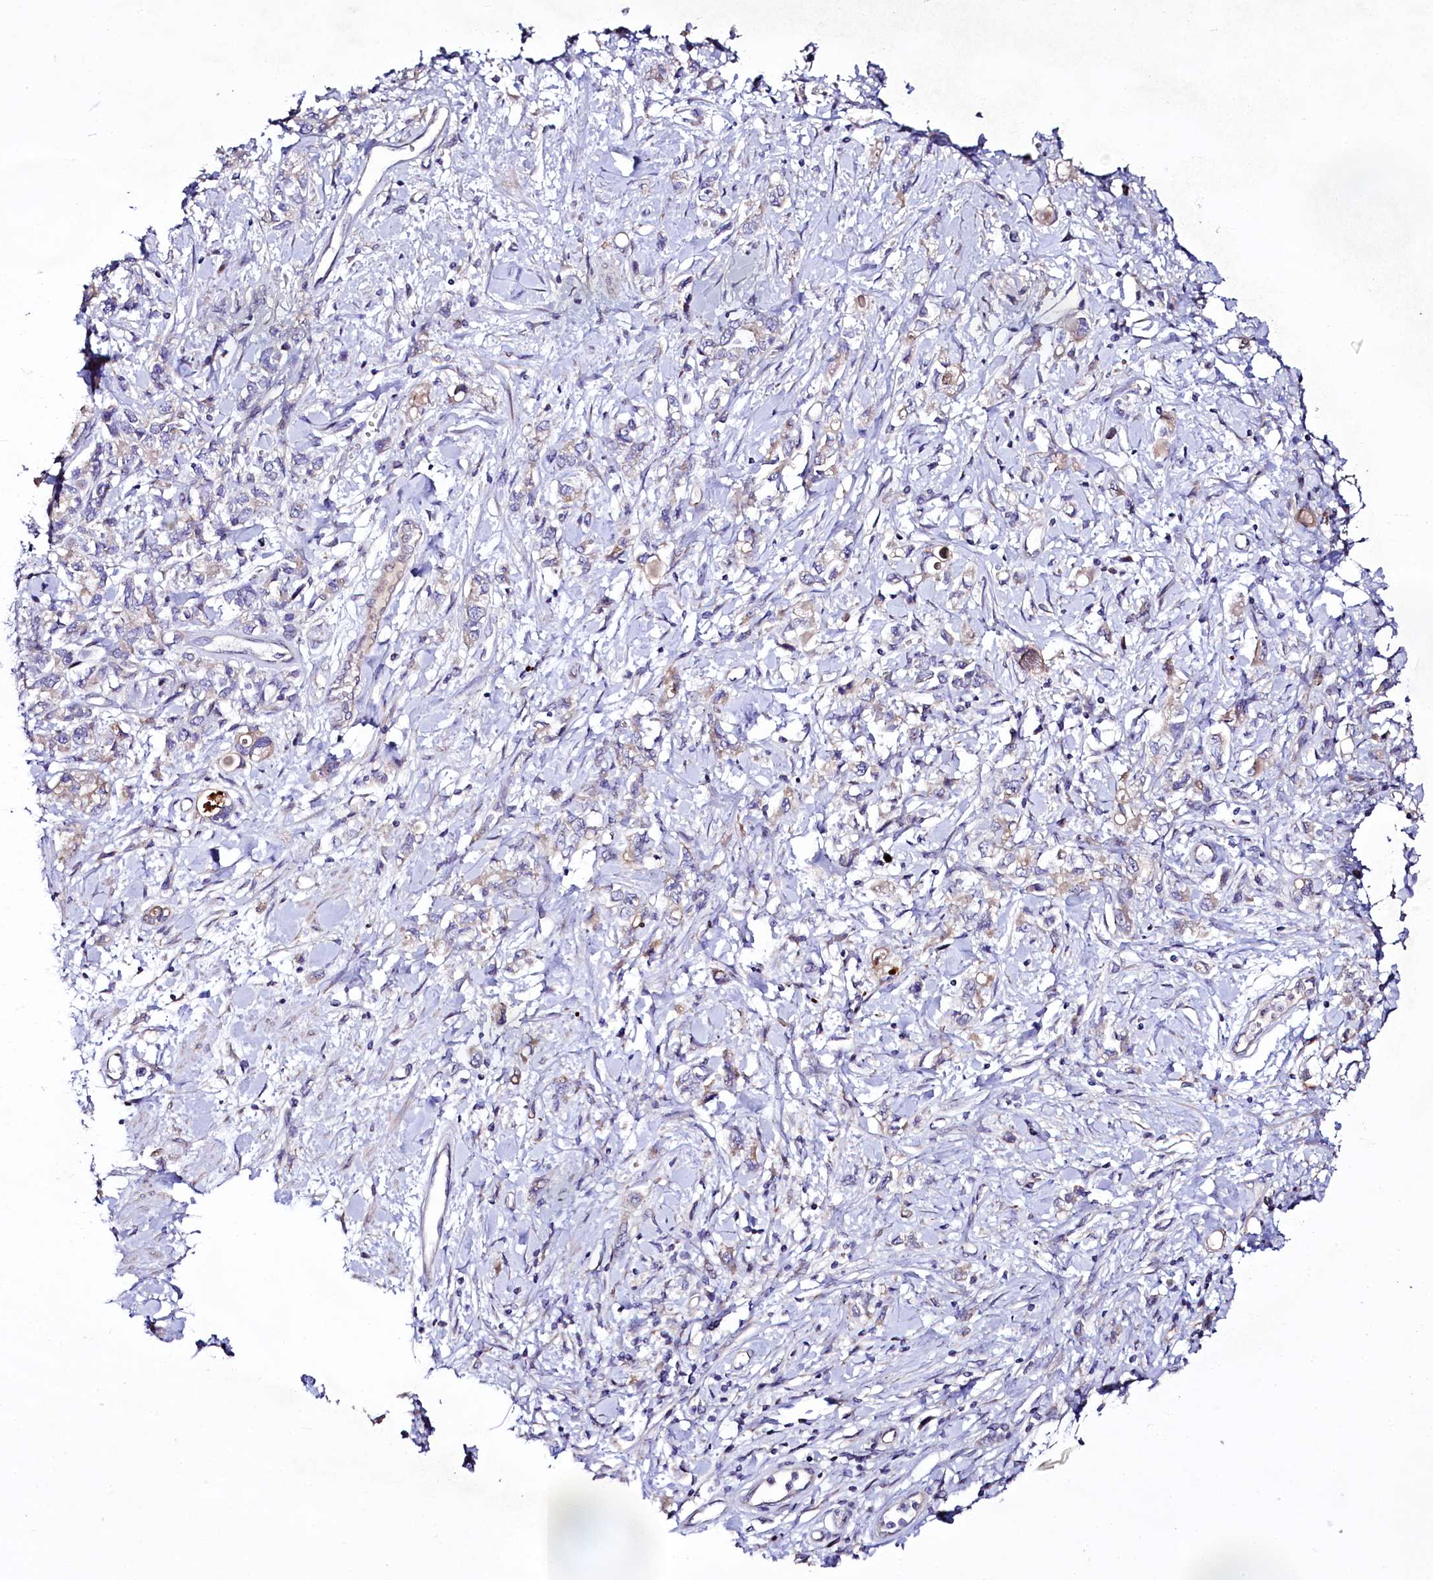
{"staining": {"intensity": "weak", "quantity": "<25%", "location": "cytoplasmic/membranous"}, "tissue": "stomach cancer", "cell_type": "Tumor cells", "image_type": "cancer", "snomed": [{"axis": "morphology", "description": "Adenocarcinoma, NOS"}, {"axis": "topography", "description": "Stomach"}], "caption": "IHC histopathology image of neoplastic tissue: adenocarcinoma (stomach) stained with DAB (3,3'-diaminobenzidine) displays no significant protein staining in tumor cells.", "gene": "ZC3H12C", "patient": {"sex": "female", "age": 76}}